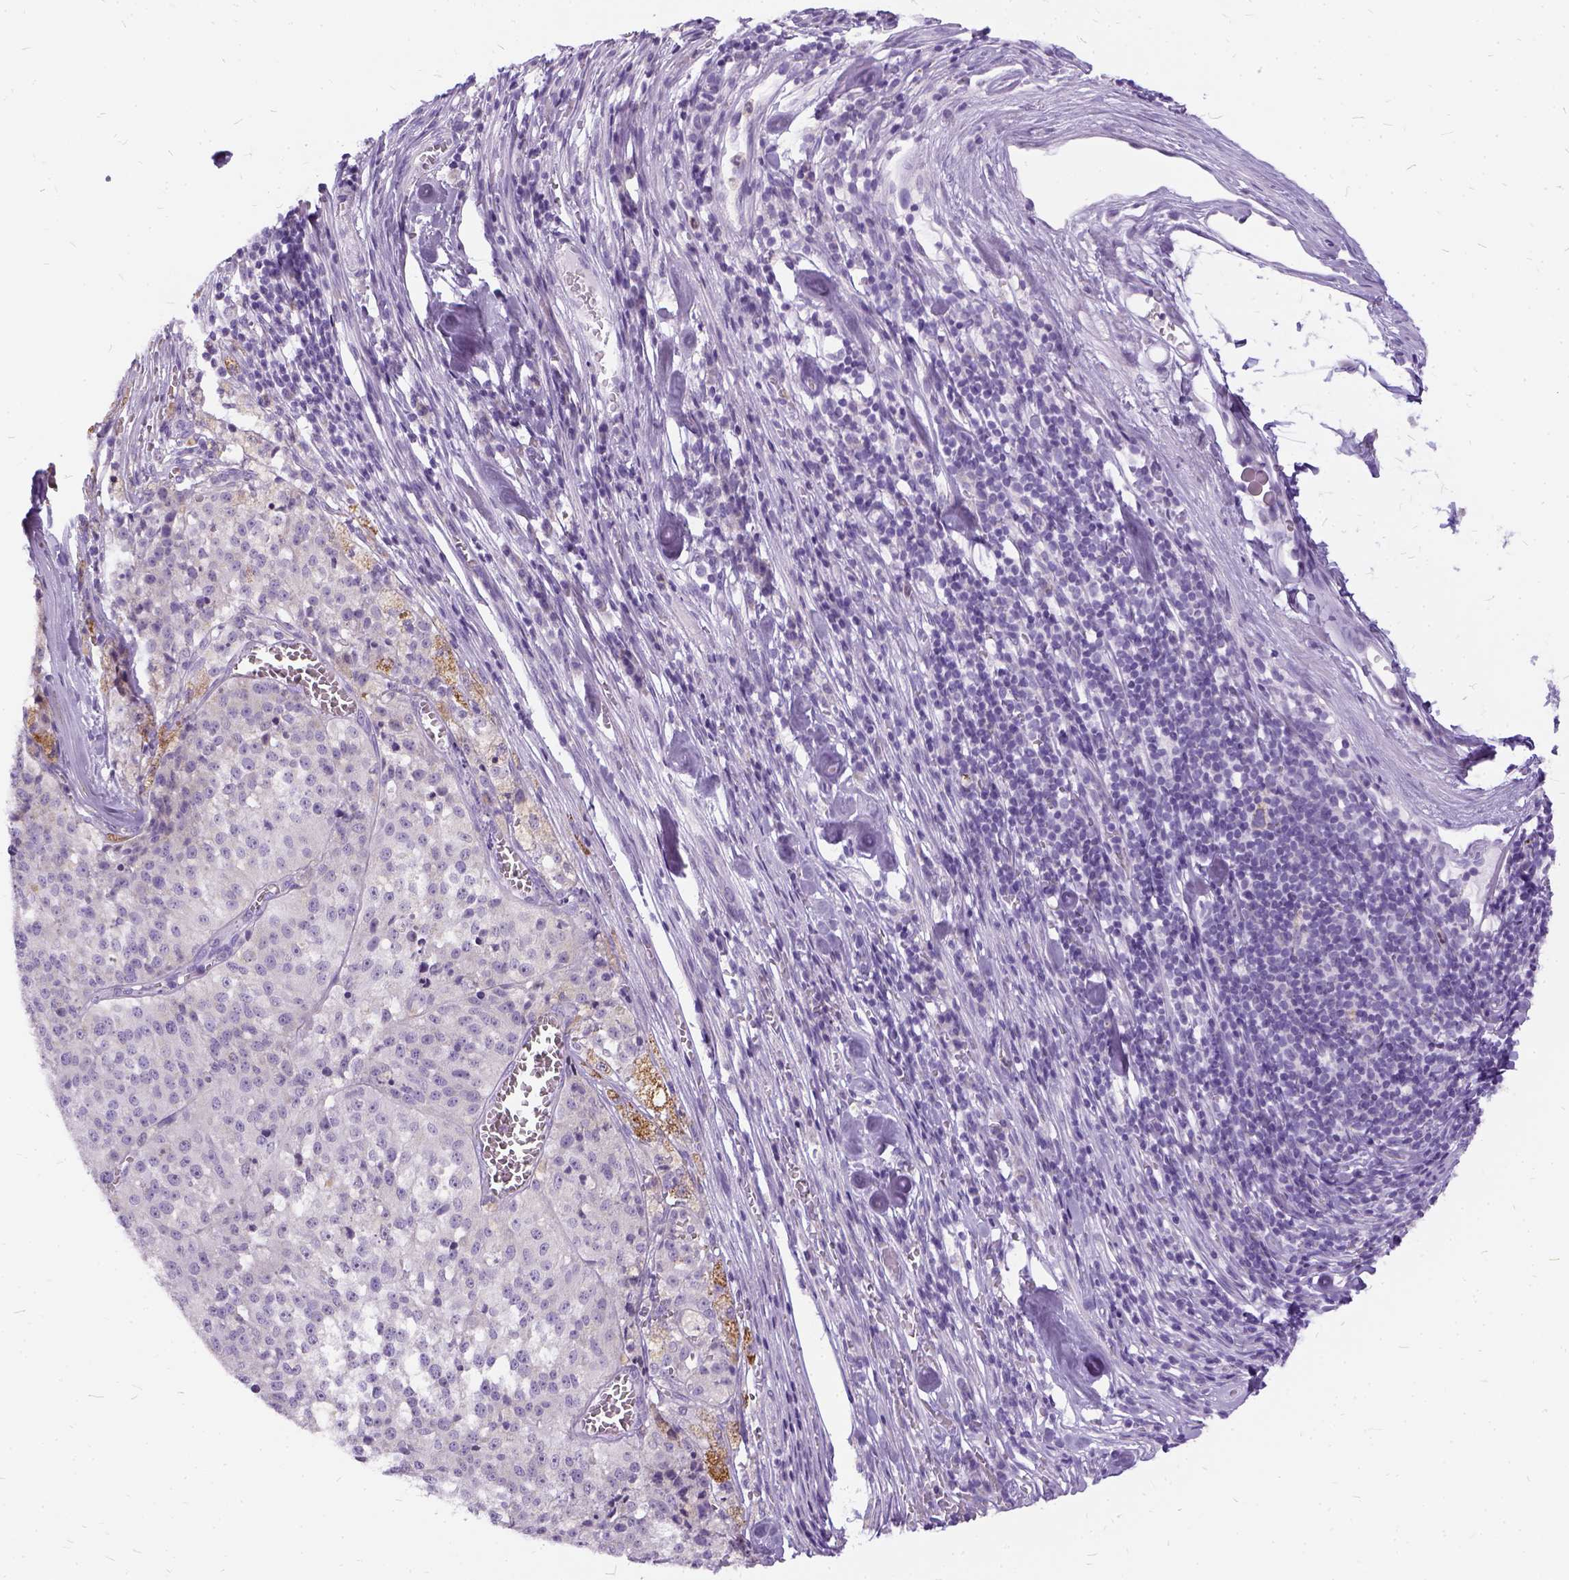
{"staining": {"intensity": "negative", "quantity": "none", "location": "none"}, "tissue": "melanoma", "cell_type": "Tumor cells", "image_type": "cancer", "snomed": [{"axis": "morphology", "description": "Malignant melanoma, Metastatic site"}, {"axis": "topography", "description": "Lymph node"}], "caption": "A histopathology image of malignant melanoma (metastatic site) stained for a protein reveals no brown staining in tumor cells.", "gene": "FDX1", "patient": {"sex": "female", "age": 64}}